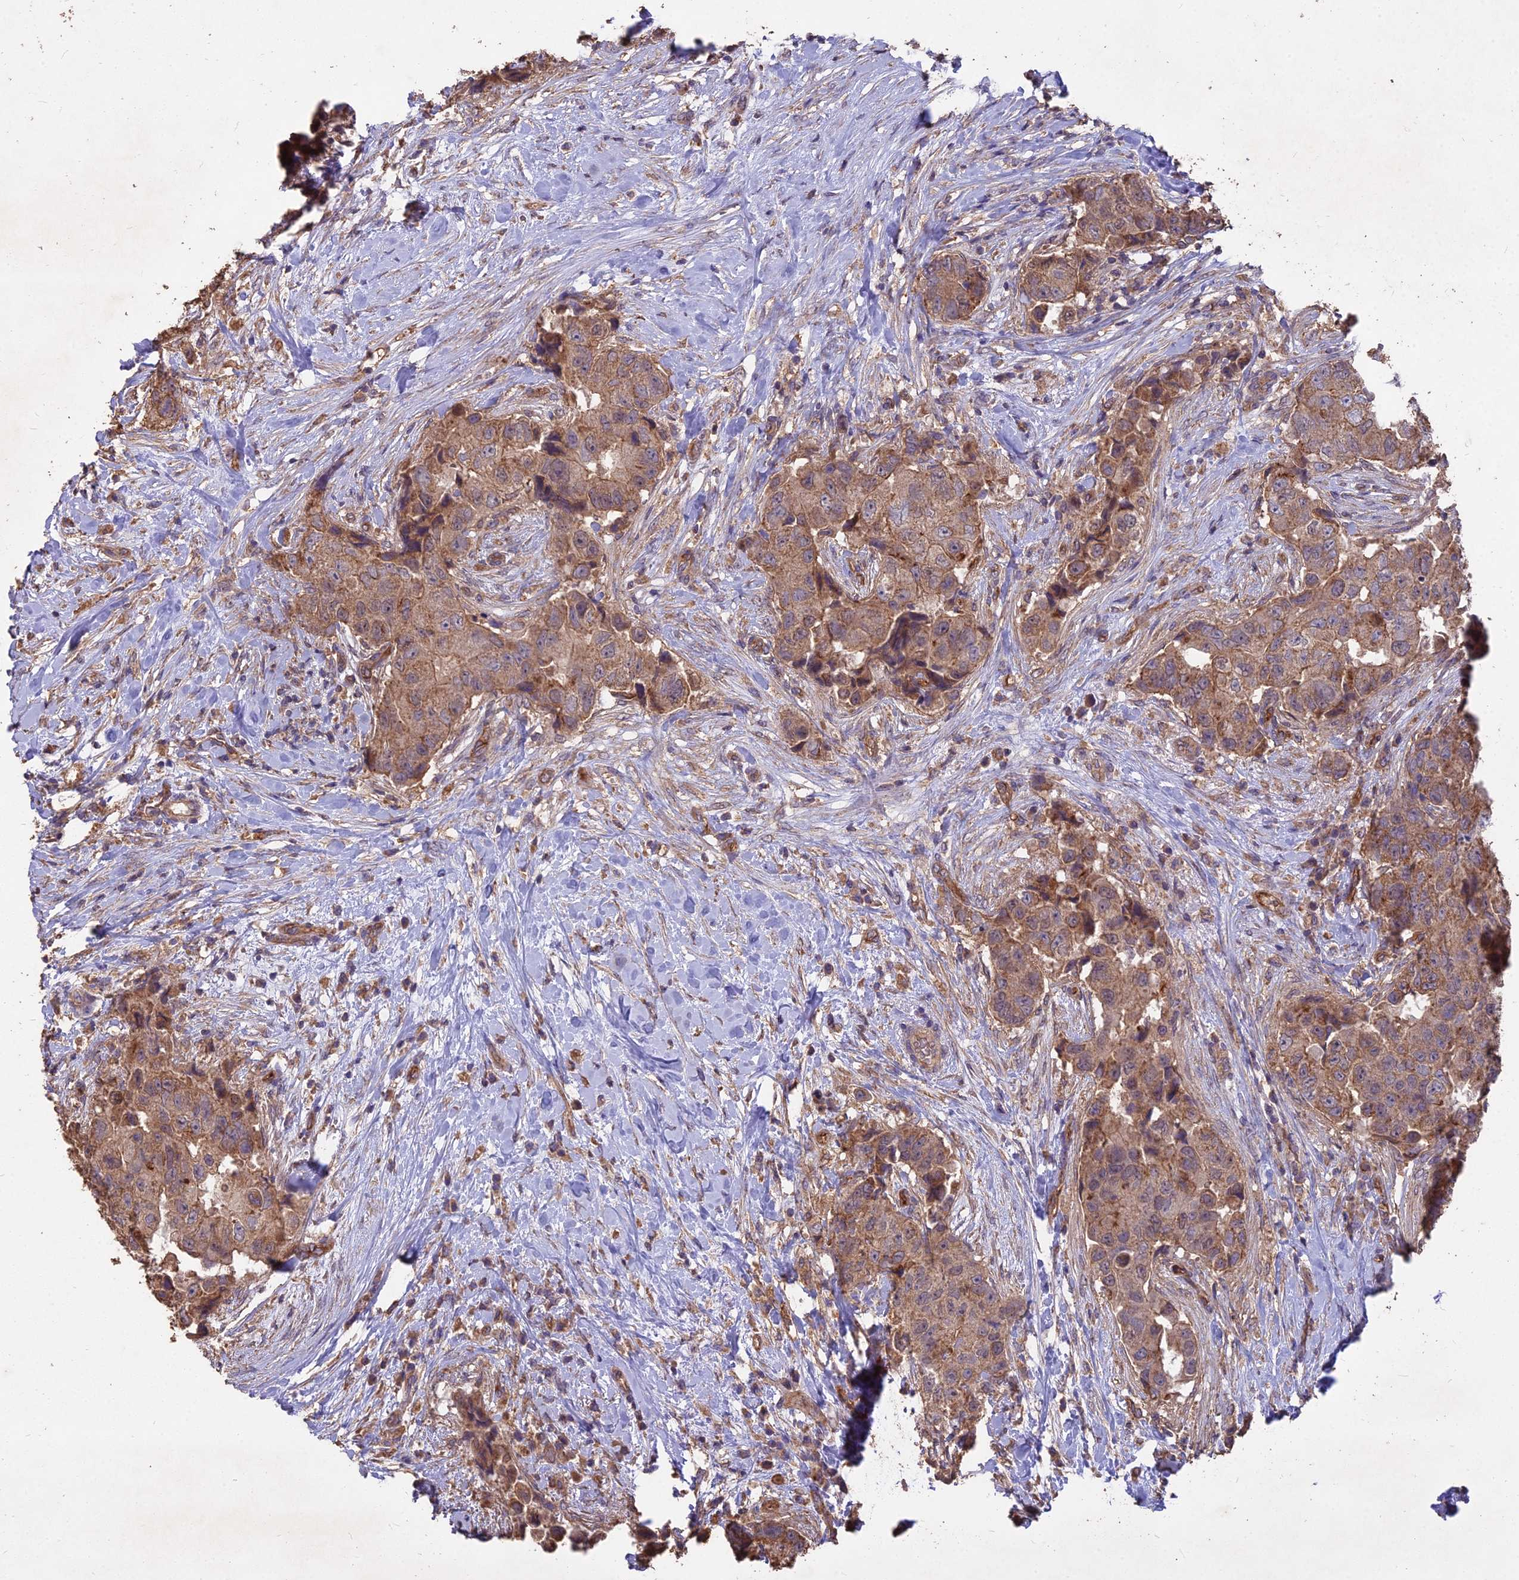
{"staining": {"intensity": "moderate", "quantity": ">75%", "location": "cytoplasmic/membranous"}, "tissue": "breast cancer", "cell_type": "Tumor cells", "image_type": "cancer", "snomed": [{"axis": "morphology", "description": "Normal tissue, NOS"}, {"axis": "morphology", "description": "Duct carcinoma"}, {"axis": "topography", "description": "Breast"}], "caption": "Tumor cells reveal moderate cytoplasmic/membranous staining in approximately >75% of cells in breast intraductal carcinoma.", "gene": "CEMIP2", "patient": {"sex": "female", "age": 62}}